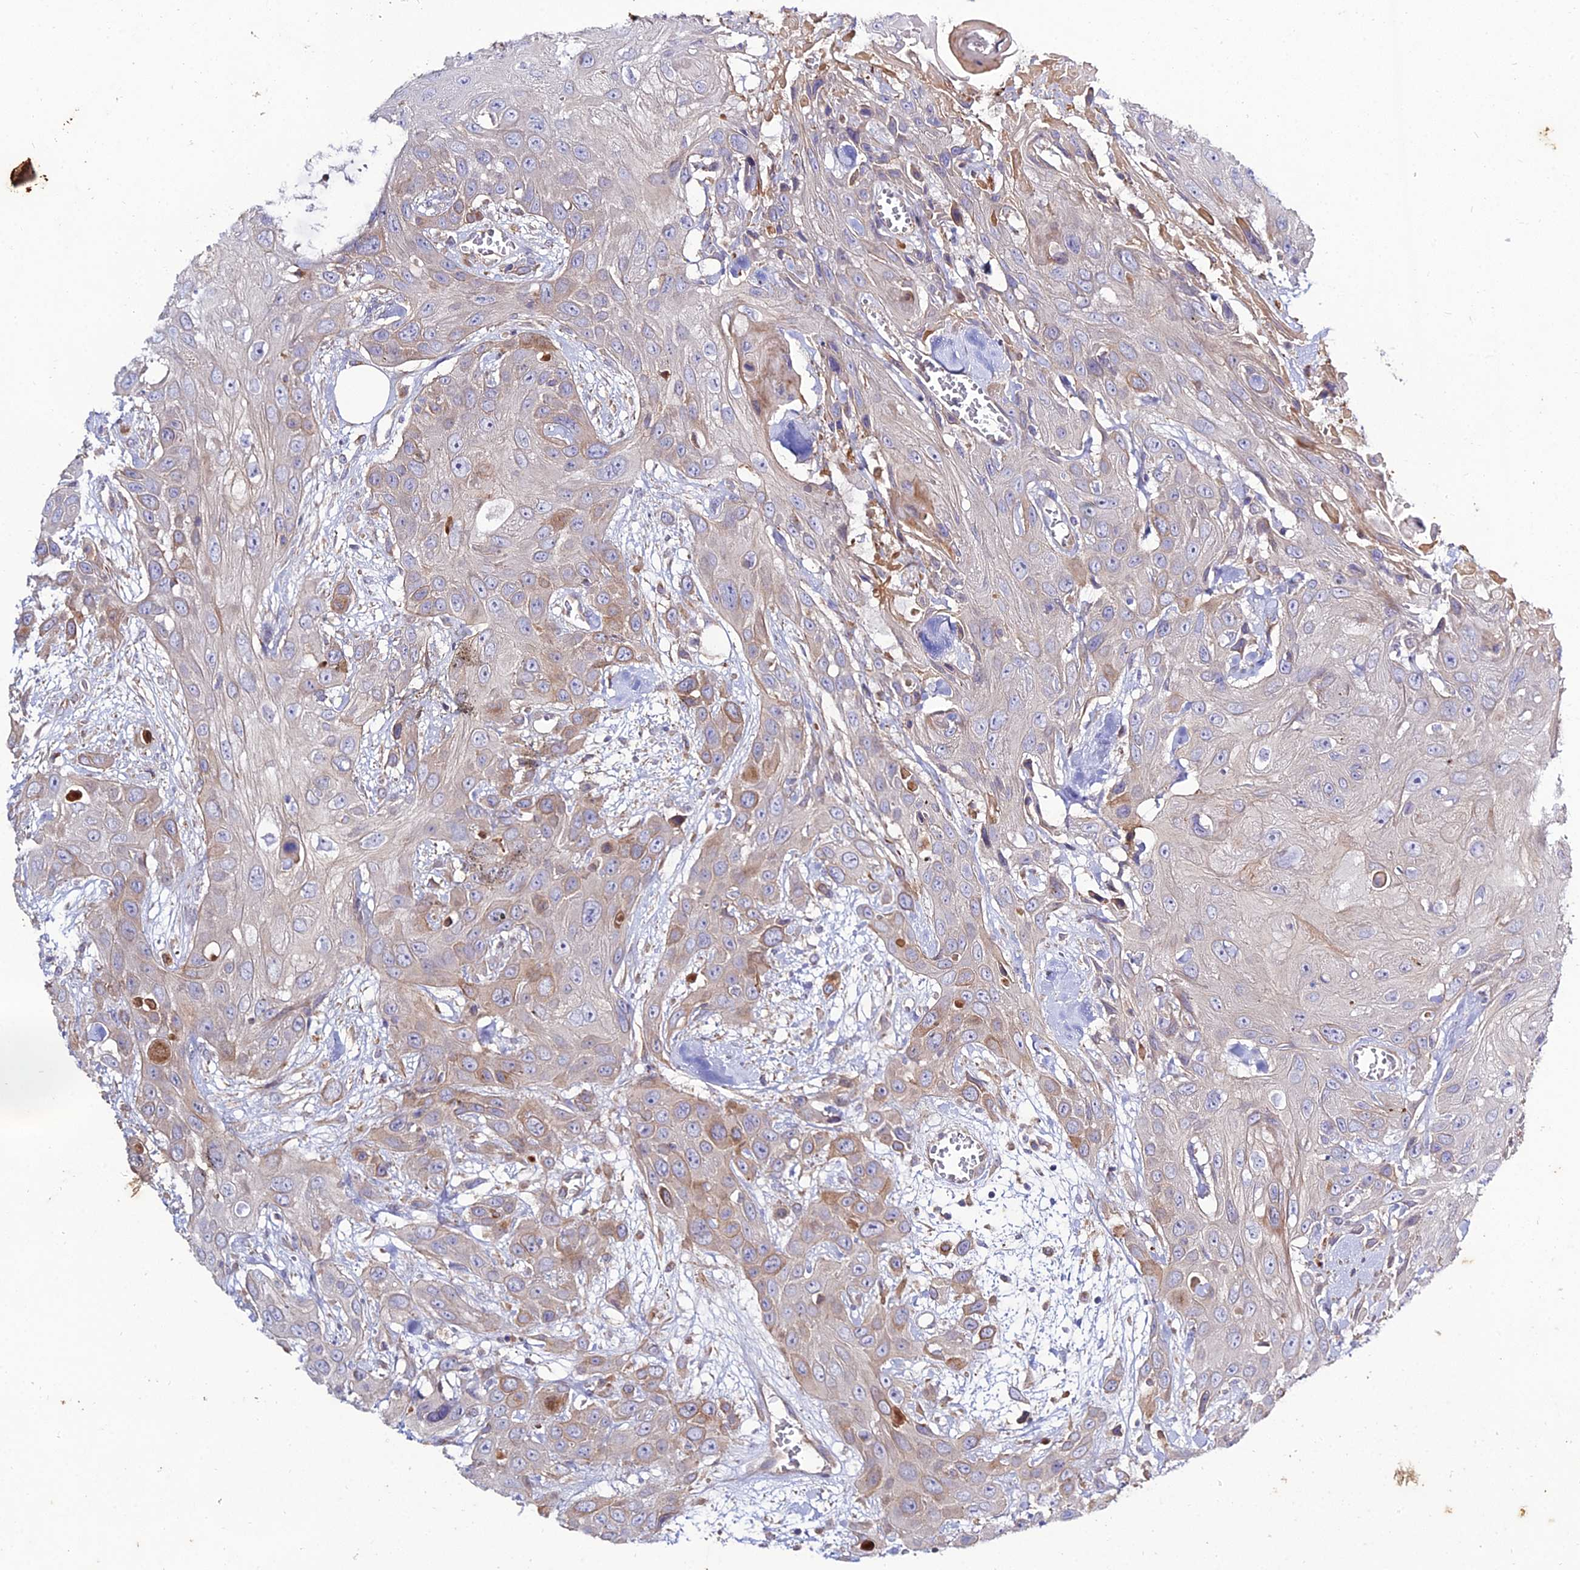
{"staining": {"intensity": "moderate", "quantity": "<25%", "location": "cytoplasmic/membranous"}, "tissue": "head and neck cancer", "cell_type": "Tumor cells", "image_type": "cancer", "snomed": [{"axis": "morphology", "description": "Squamous cell carcinoma, NOS"}, {"axis": "topography", "description": "Head-Neck"}], "caption": "Immunohistochemical staining of human head and neck cancer (squamous cell carcinoma) shows low levels of moderate cytoplasmic/membranous protein staining in about <25% of tumor cells.", "gene": "ARL6IP1", "patient": {"sex": "male", "age": 81}}